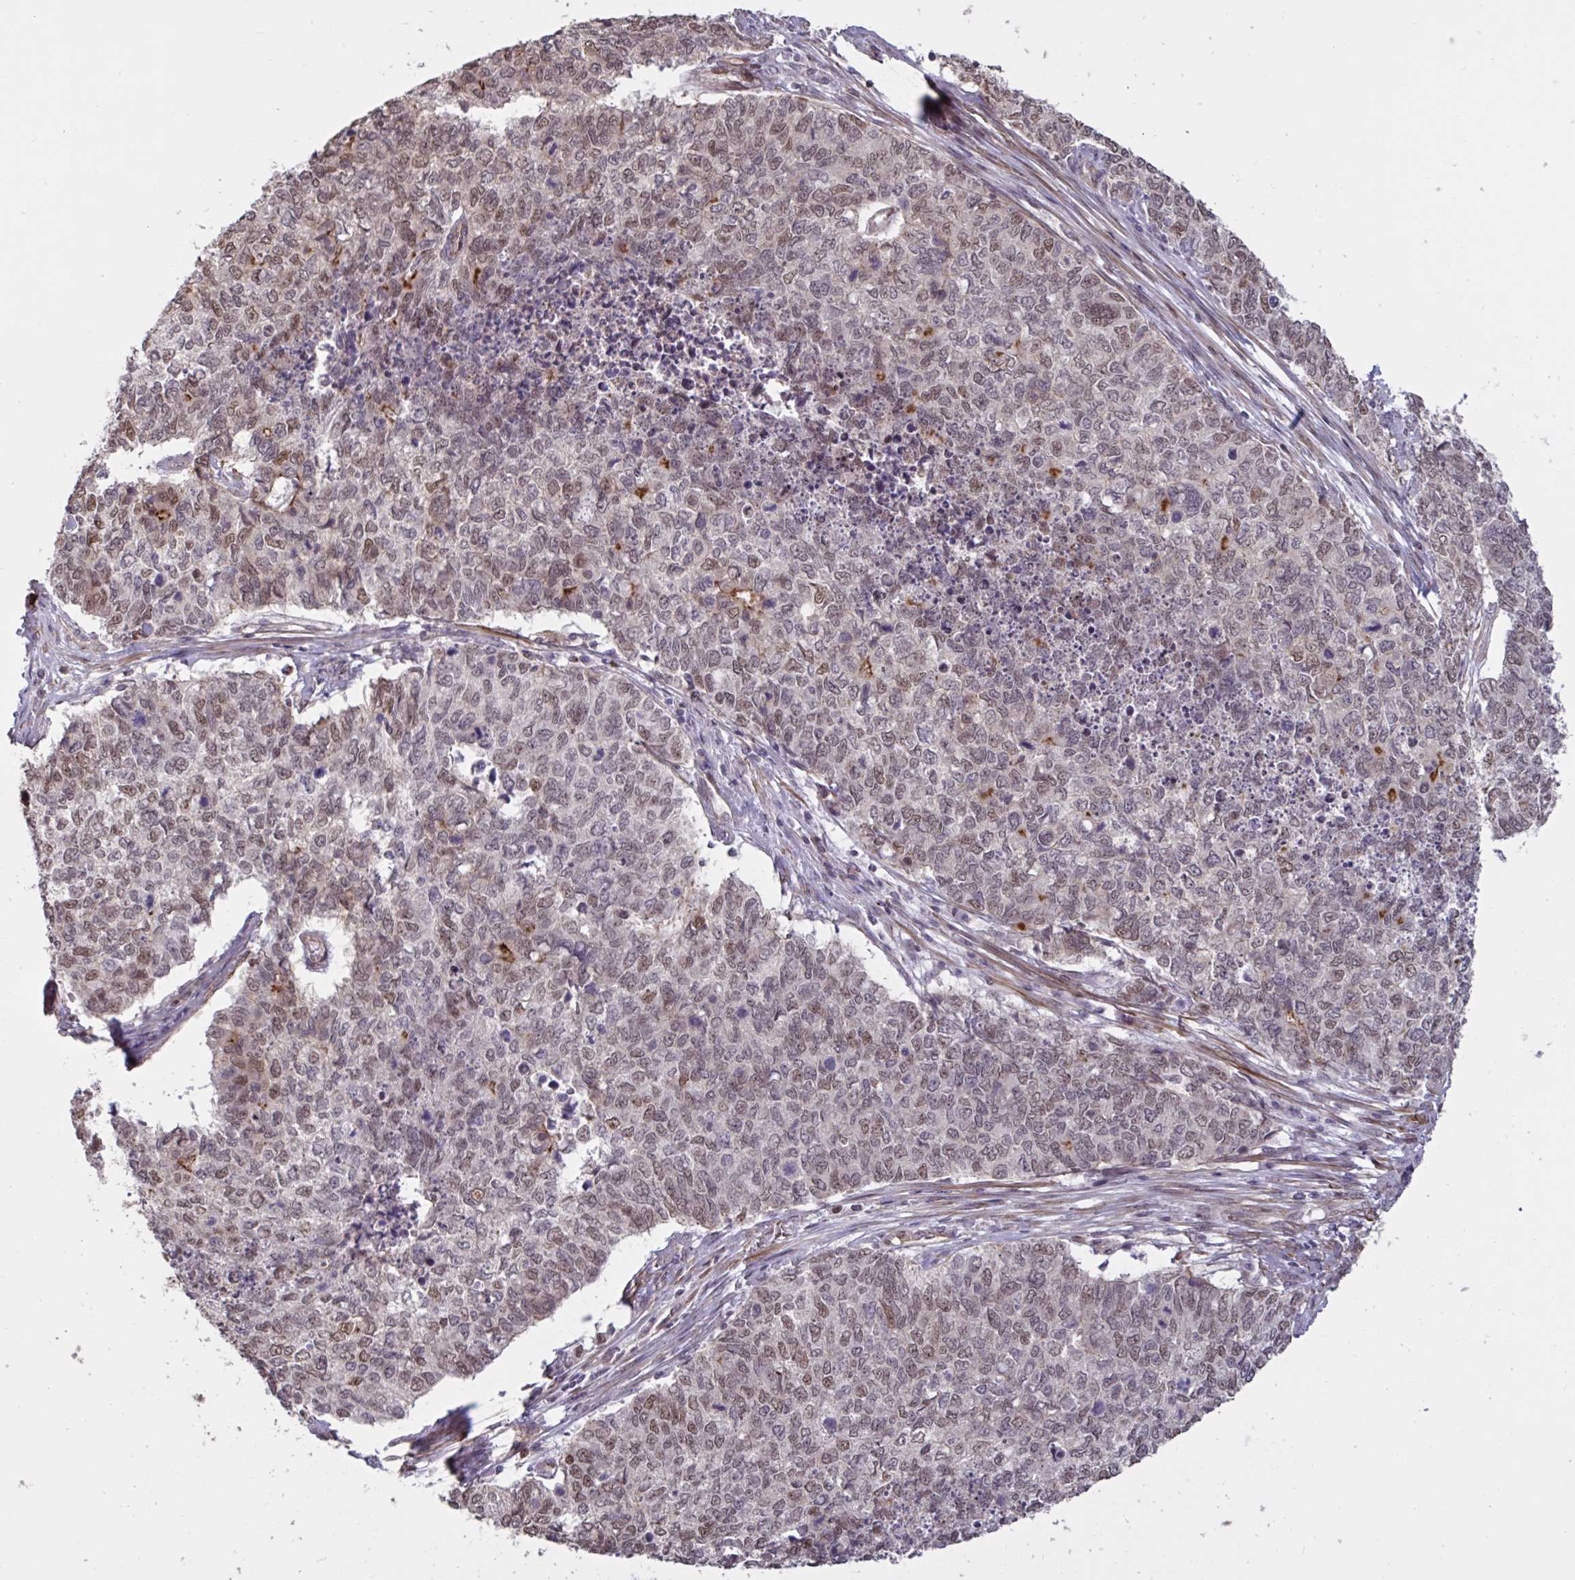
{"staining": {"intensity": "moderate", "quantity": "25%-75%", "location": "nuclear"}, "tissue": "cervical cancer", "cell_type": "Tumor cells", "image_type": "cancer", "snomed": [{"axis": "morphology", "description": "Adenocarcinoma, NOS"}, {"axis": "topography", "description": "Cervix"}], "caption": "High-power microscopy captured an IHC micrograph of cervical cancer (adenocarcinoma), revealing moderate nuclear staining in about 25%-75% of tumor cells.", "gene": "IPO5", "patient": {"sex": "female", "age": 63}}